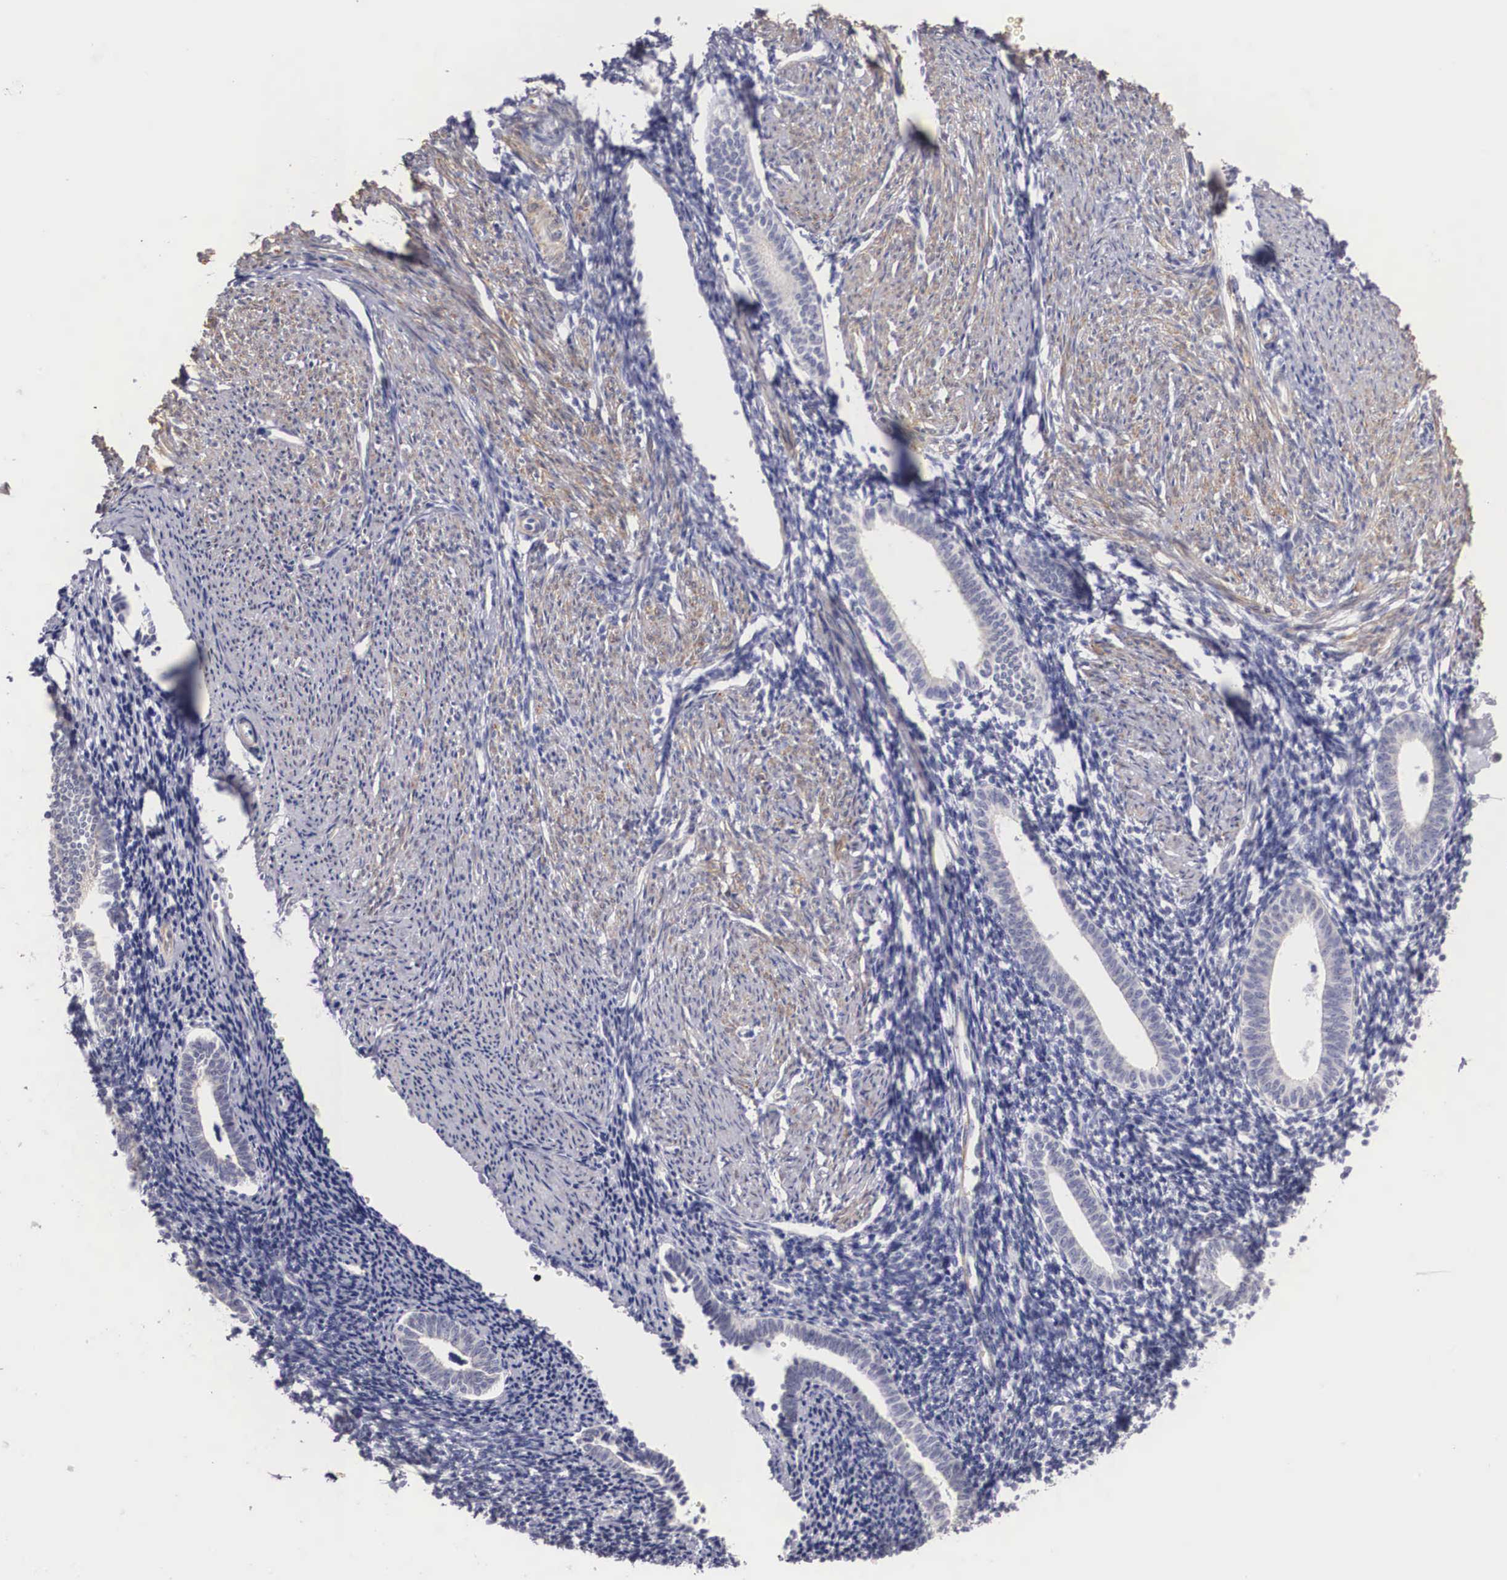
{"staining": {"intensity": "negative", "quantity": "none", "location": "none"}, "tissue": "endometrium", "cell_type": "Cells in endometrial stroma", "image_type": "normal", "snomed": [{"axis": "morphology", "description": "Normal tissue, NOS"}, {"axis": "topography", "description": "Endometrium"}], "caption": "High magnification brightfield microscopy of benign endometrium stained with DAB (3,3'-diaminobenzidine) (brown) and counterstained with hematoxylin (blue): cells in endometrial stroma show no significant staining.", "gene": "ENOX2", "patient": {"sex": "female", "age": 52}}